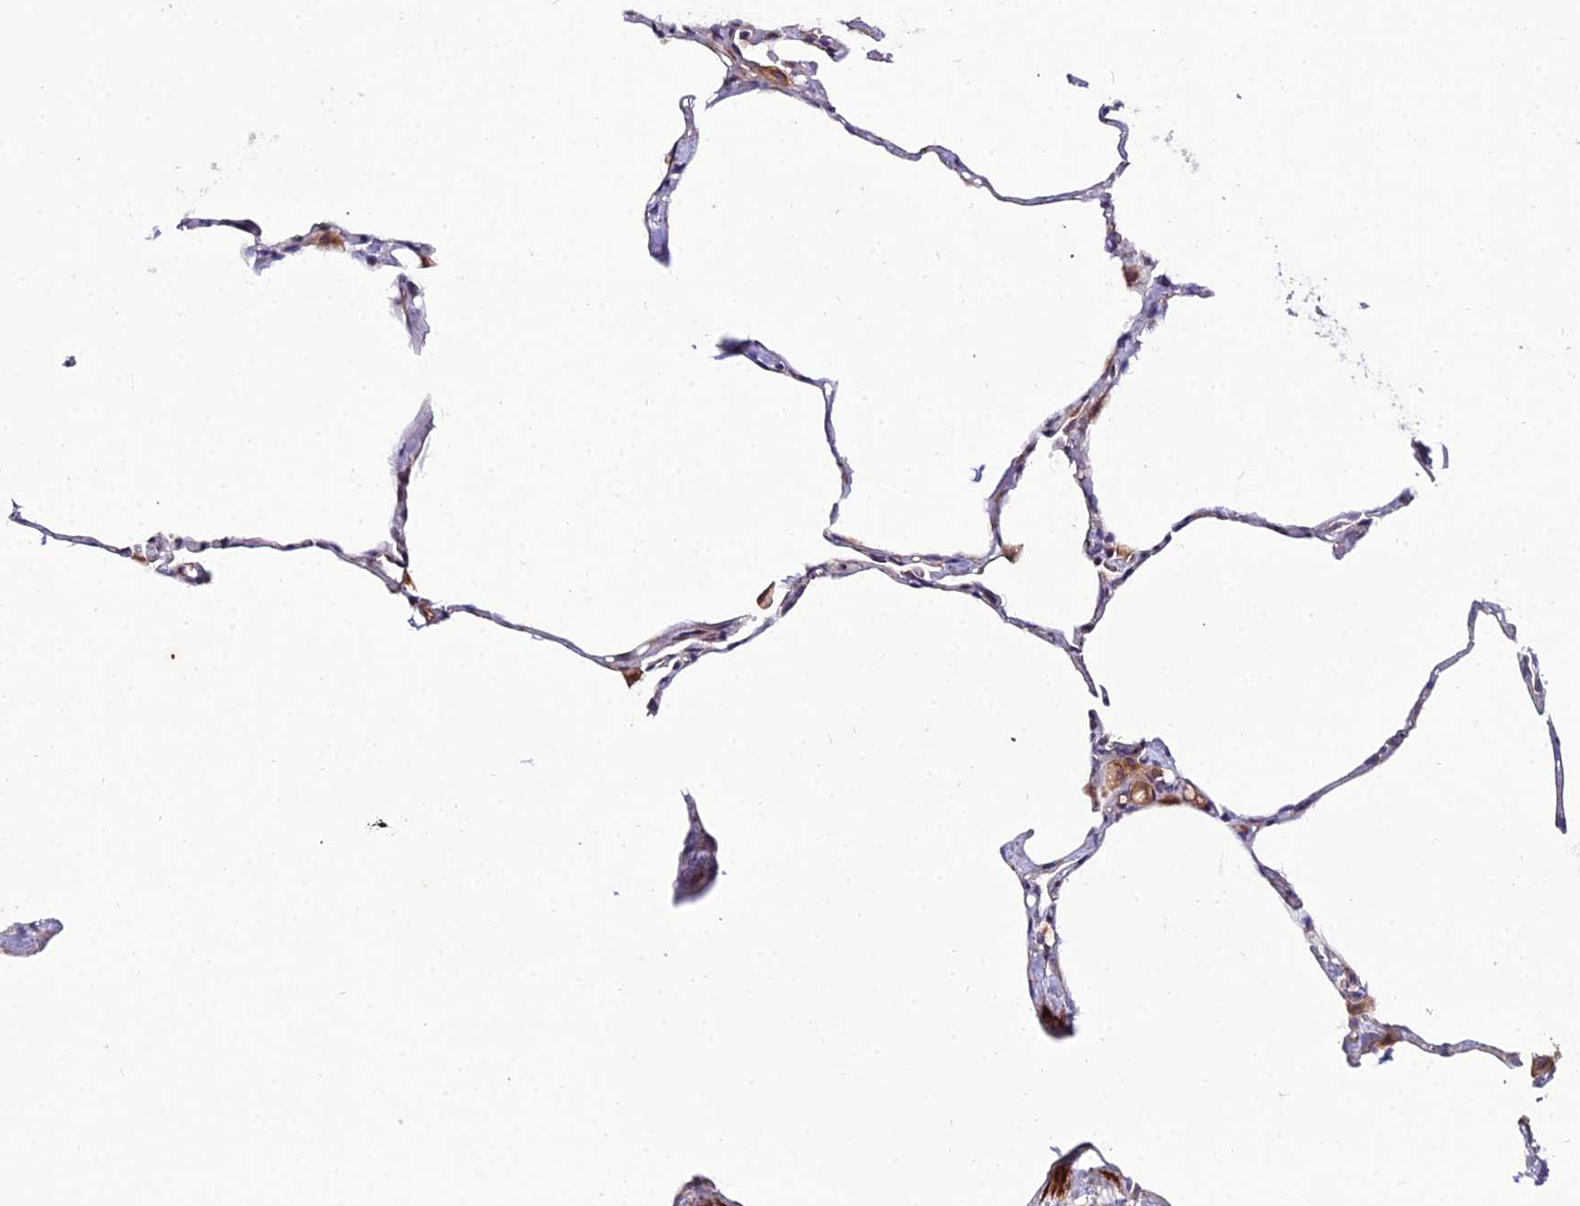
{"staining": {"intensity": "negative", "quantity": "none", "location": "none"}, "tissue": "lung", "cell_type": "Alveolar cells", "image_type": "normal", "snomed": [{"axis": "morphology", "description": "Normal tissue, NOS"}, {"axis": "topography", "description": "Lung"}], "caption": "Histopathology image shows no significant protein expression in alveolar cells of unremarkable lung.", "gene": "ARL6IP1", "patient": {"sex": "male", "age": 65}}